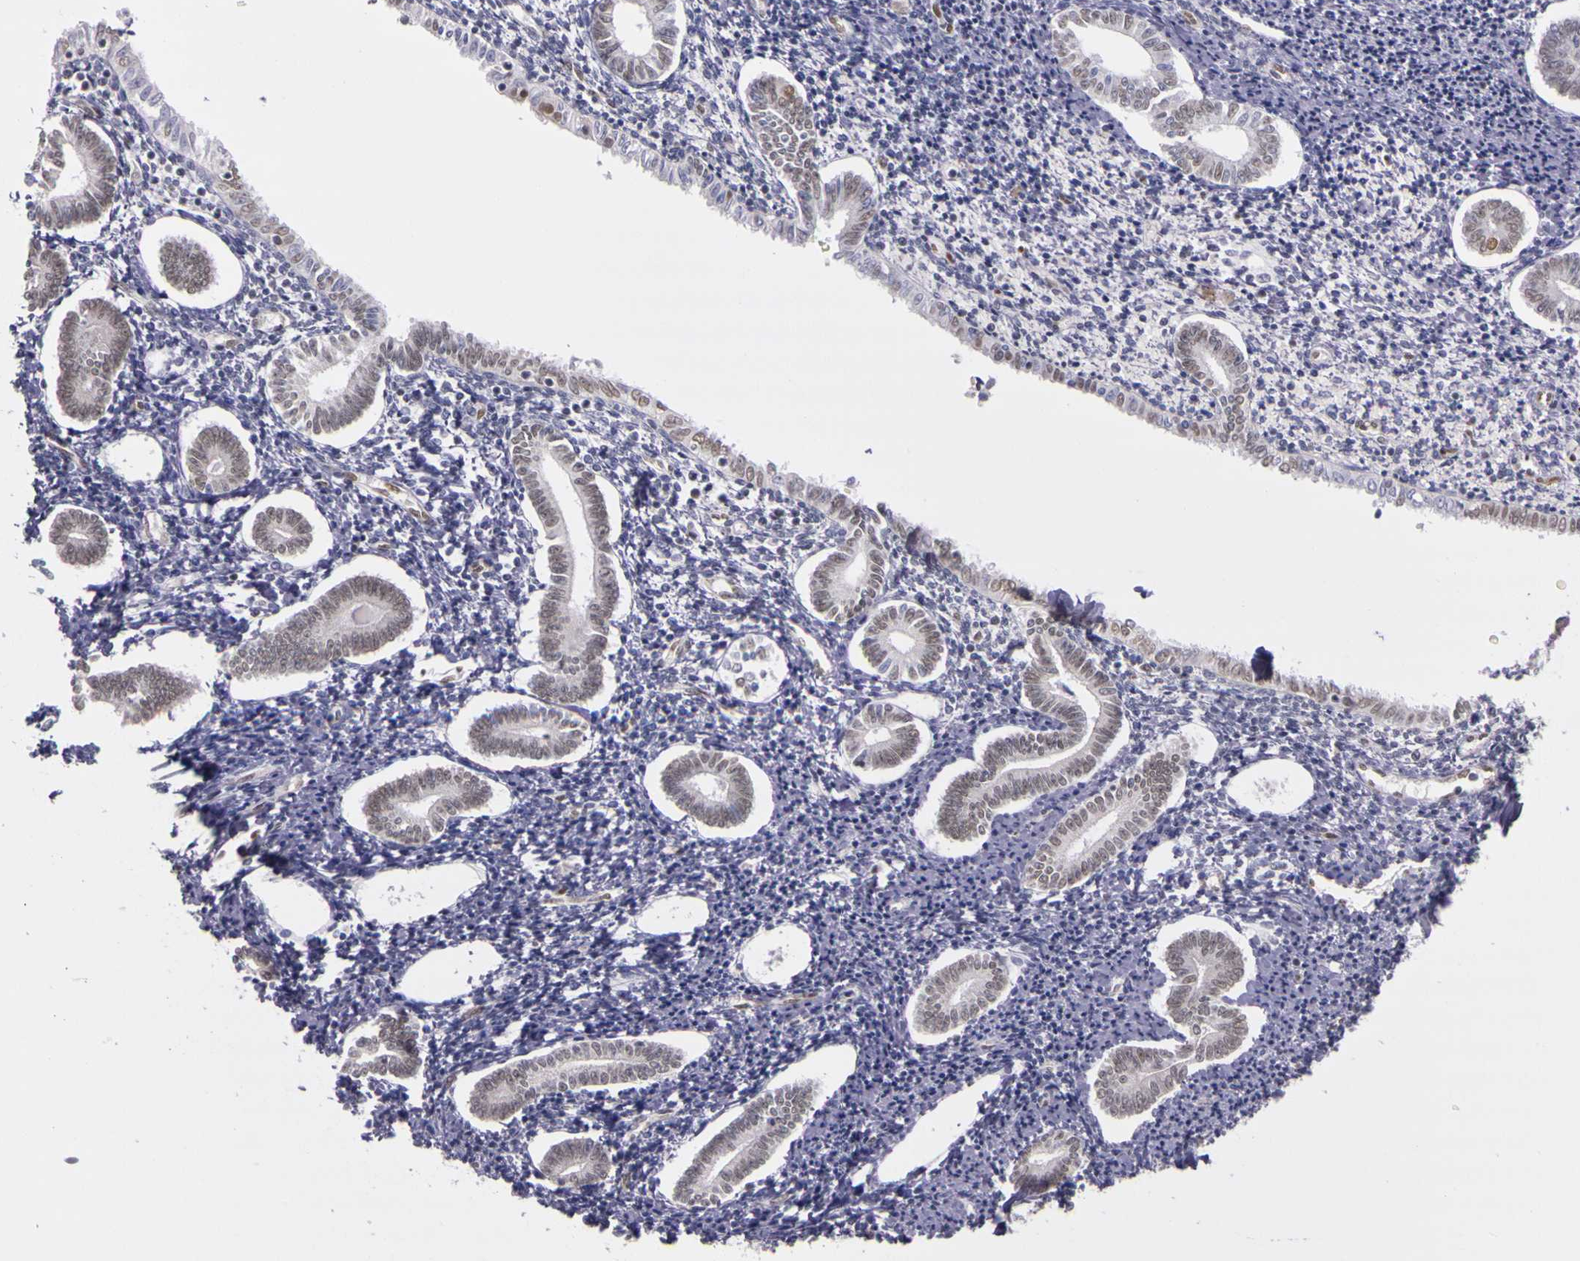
{"staining": {"intensity": "weak", "quantity": "<25%", "location": "nuclear"}, "tissue": "endometrium", "cell_type": "Cells in endometrial stroma", "image_type": "normal", "snomed": [{"axis": "morphology", "description": "Normal tissue, NOS"}, {"axis": "topography", "description": "Endometrium"}], "caption": "High power microscopy micrograph of an immunohistochemistry (IHC) histopathology image of benign endometrium, revealing no significant positivity in cells in endometrial stroma.", "gene": "WDR13", "patient": {"sex": "female", "age": 52}}